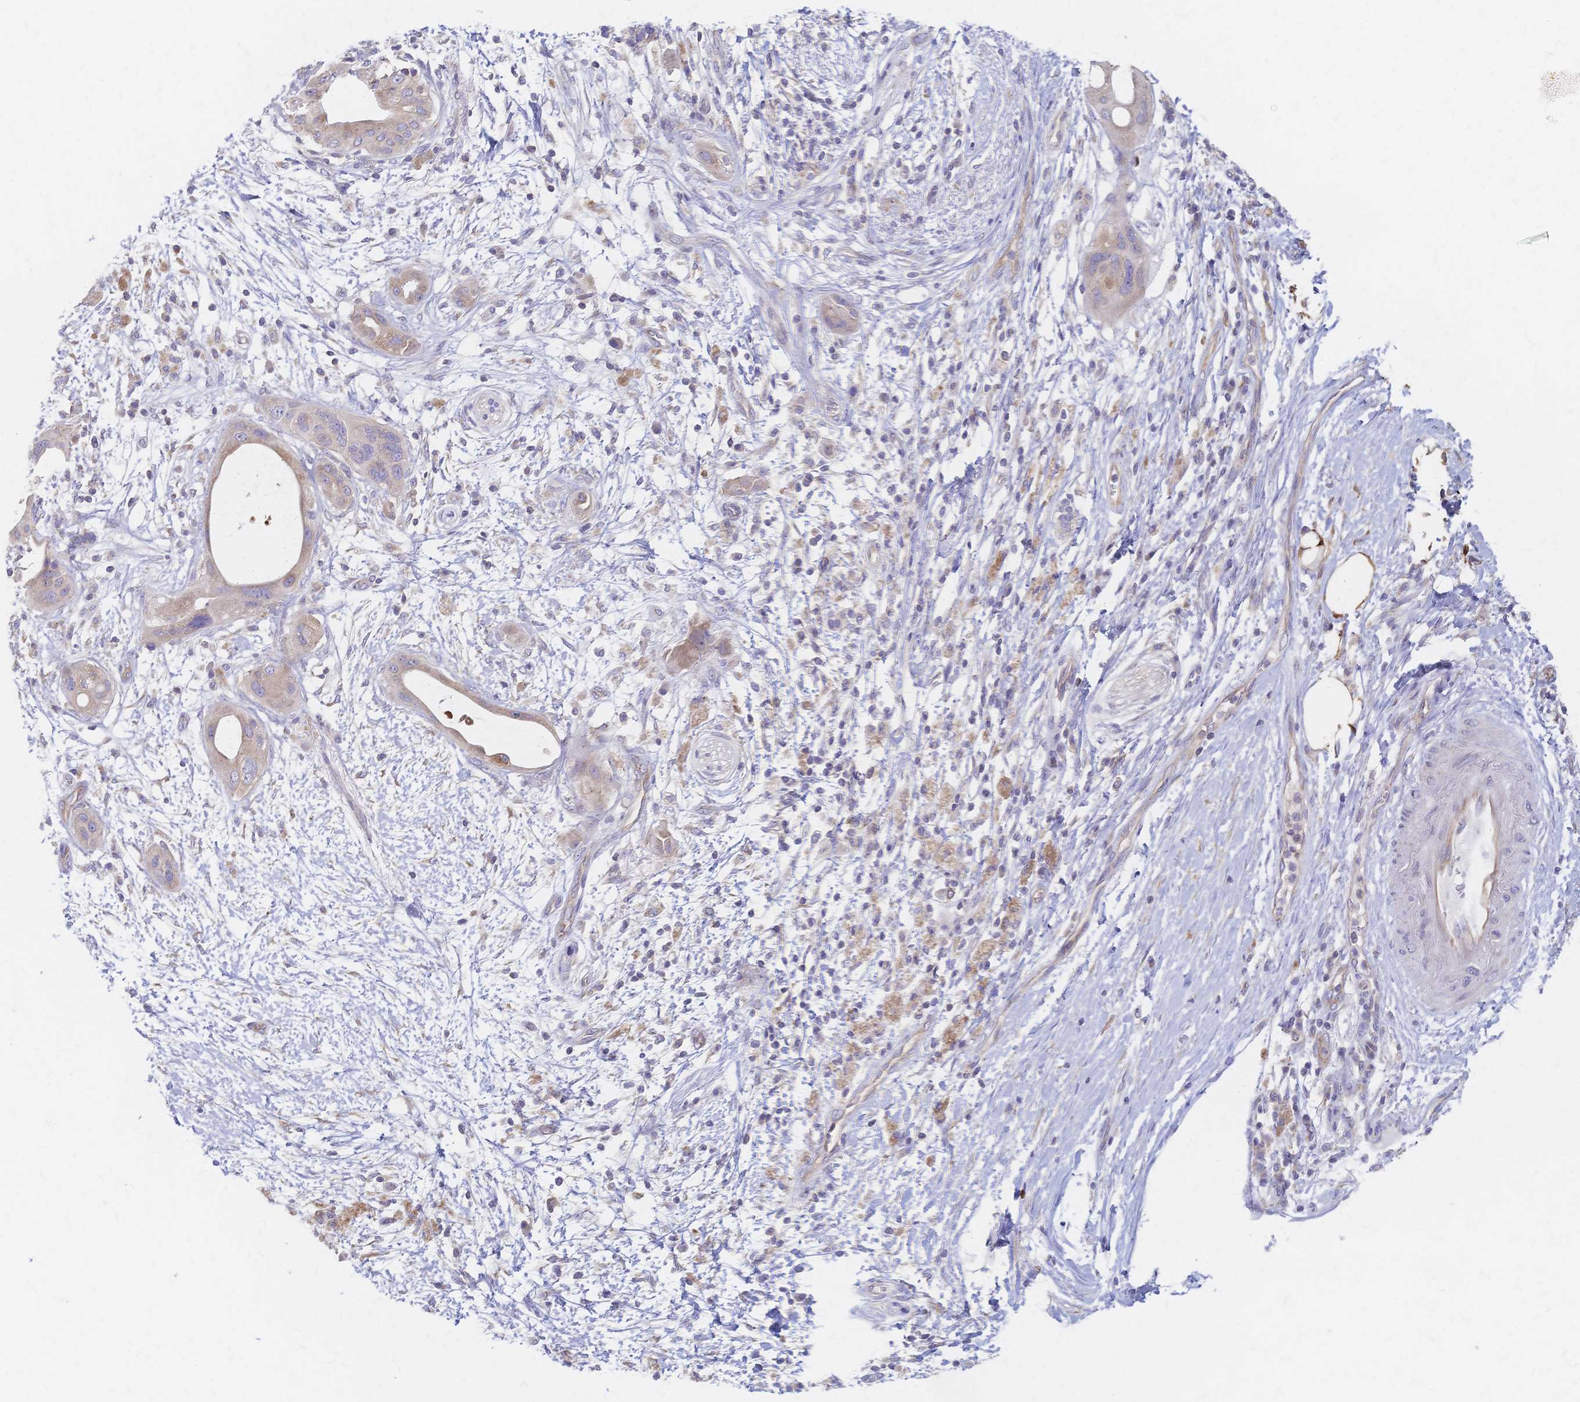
{"staining": {"intensity": "weak", "quantity": "25%-75%", "location": "cytoplasmic/membranous"}, "tissue": "pancreatic cancer", "cell_type": "Tumor cells", "image_type": "cancer", "snomed": [{"axis": "morphology", "description": "Adenocarcinoma, NOS"}, {"axis": "topography", "description": "Pancreas"}], "caption": "Tumor cells display low levels of weak cytoplasmic/membranous positivity in approximately 25%-75% of cells in pancreatic adenocarcinoma.", "gene": "CYB5A", "patient": {"sex": "male", "age": 68}}